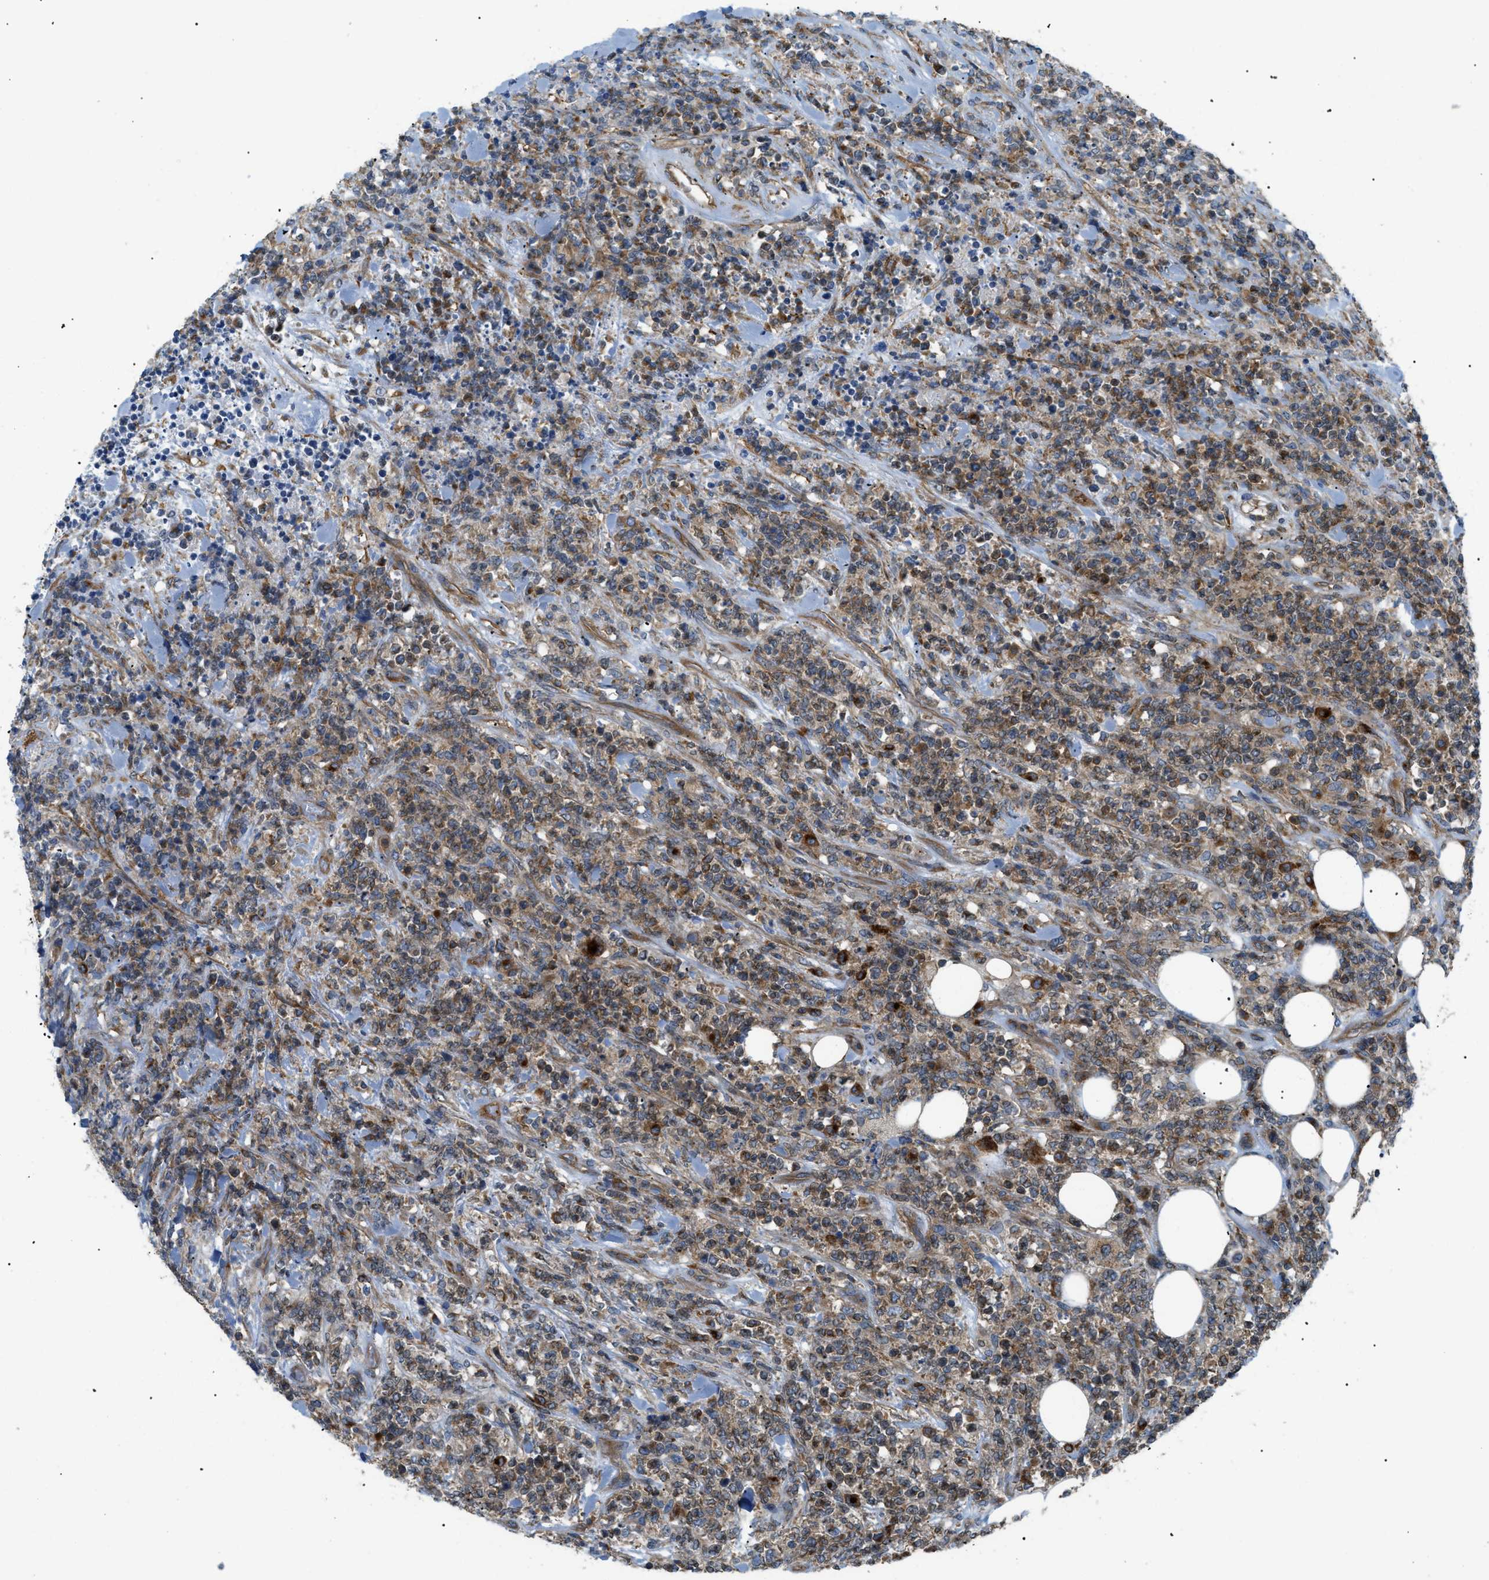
{"staining": {"intensity": "moderate", "quantity": ">75%", "location": "cytoplasmic/membranous"}, "tissue": "lymphoma", "cell_type": "Tumor cells", "image_type": "cancer", "snomed": [{"axis": "morphology", "description": "Malignant lymphoma, non-Hodgkin's type, High grade"}, {"axis": "topography", "description": "Soft tissue"}], "caption": "Lymphoma tissue demonstrates moderate cytoplasmic/membranous expression in about >75% of tumor cells", "gene": "ATP2A3", "patient": {"sex": "male", "age": 18}}